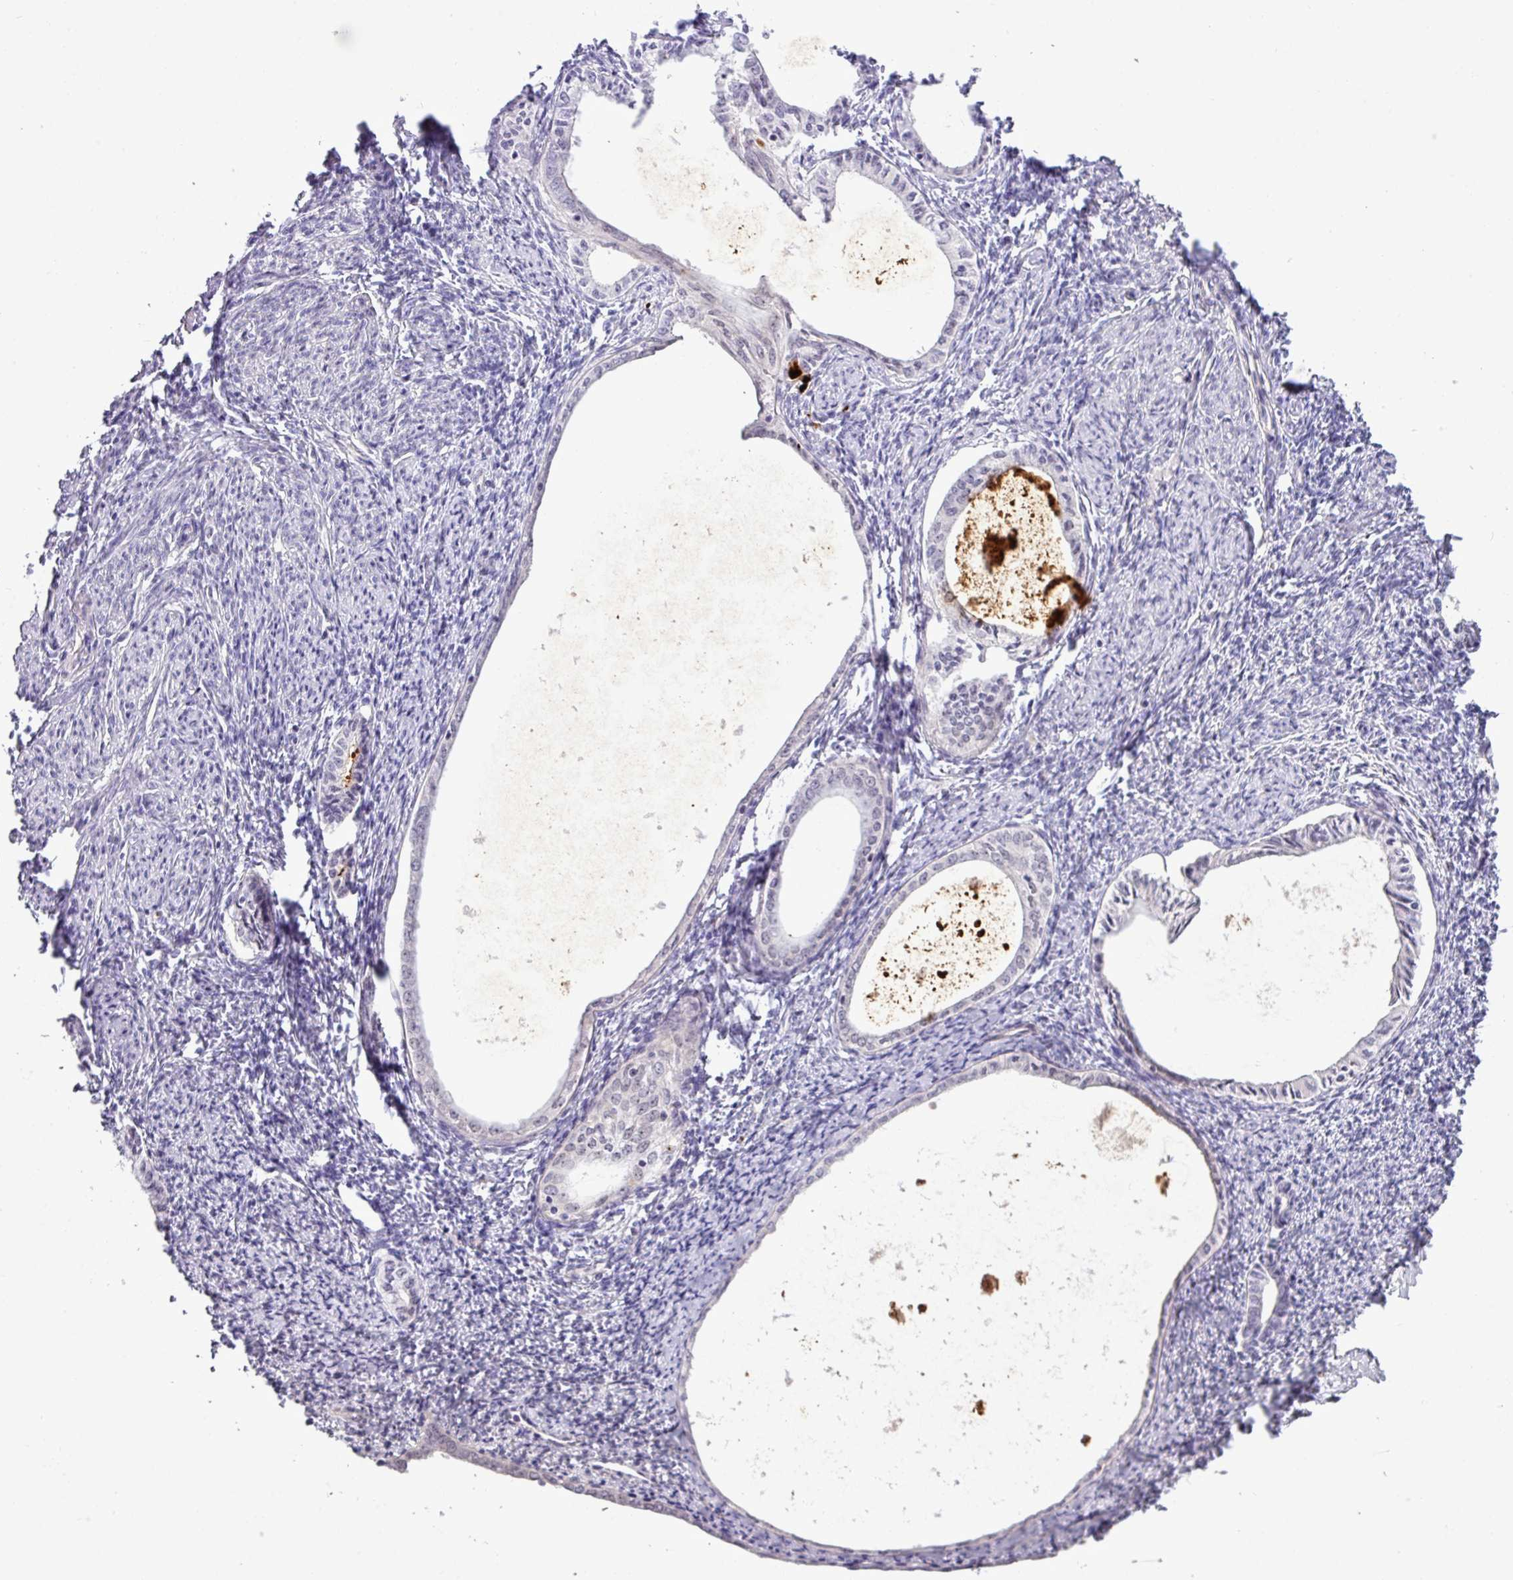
{"staining": {"intensity": "negative", "quantity": "none", "location": "none"}, "tissue": "endometrium", "cell_type": "Cells in endometrial stroma", "image_type": "normal", "snomed": [{"axis": "morphology", "description": "Normal tissue, NOS"}, {"axis": "topography", "description": "Endometrium"}], "caption": "This is an immunohistochemistry (IHC) photomicrograph of unremarkable endometrium. There is no positivity in cells in endometrial stroma.", "gene": "MAK16", "patient": {"sex": "female", "age": 63}}